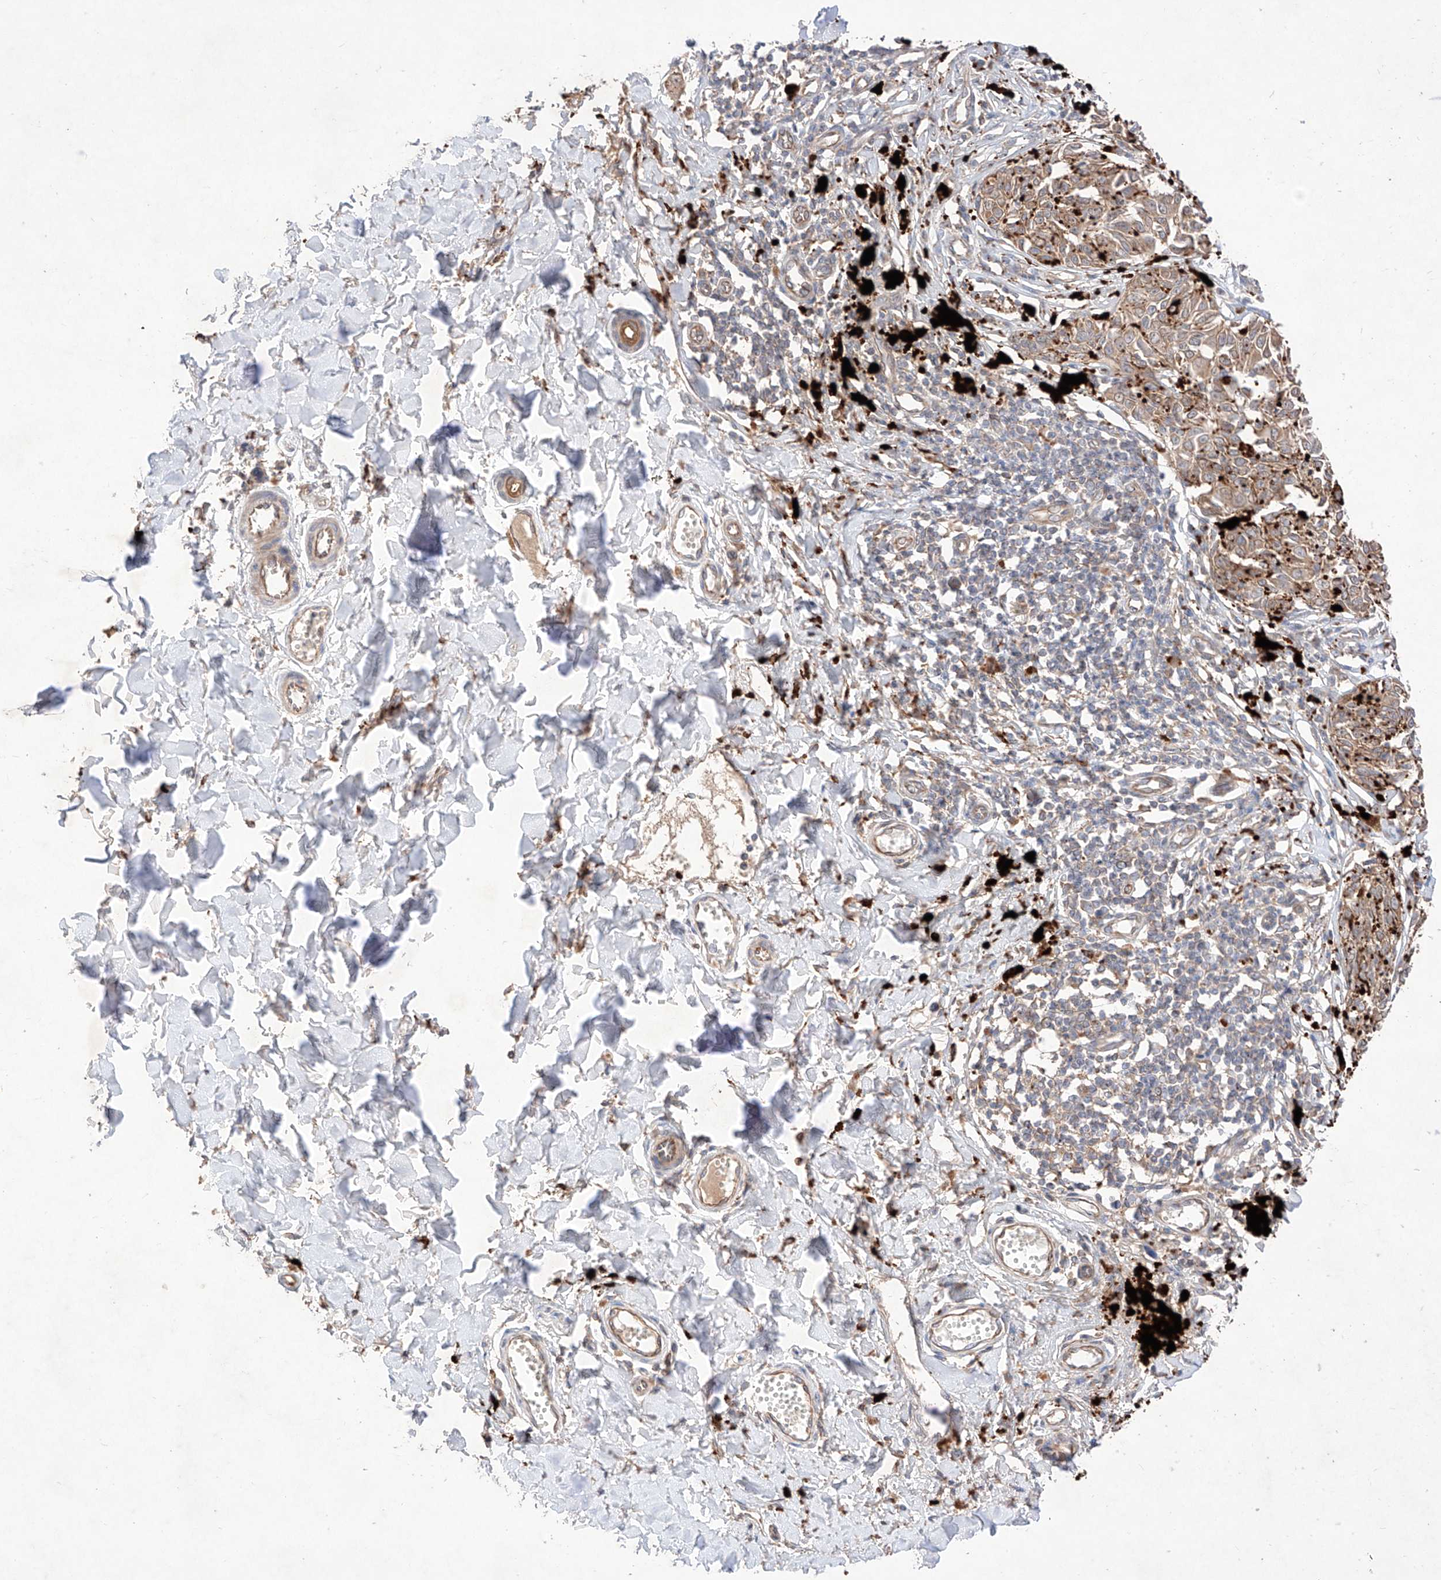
{"staining": {"intensity": "weak", "quantity": ">75%", "location": "cytoplasmic/membranous"}, "tissue": "melanoma", "cell_type": "Tumor cells", "image_type": "cancer", "snomed": [{"axis": "morphology", "description": "Malignant melanoma, NOS"}, {"axis": "topography", "description": "Skin"}], "caption": "Protein analysis of melanoma tissue reveals weak cytoplasmic/membranous positivity in about >75% of tumor cells.", "gene": "C6orf62", "patient": {"sex": "male", "age": 53}}